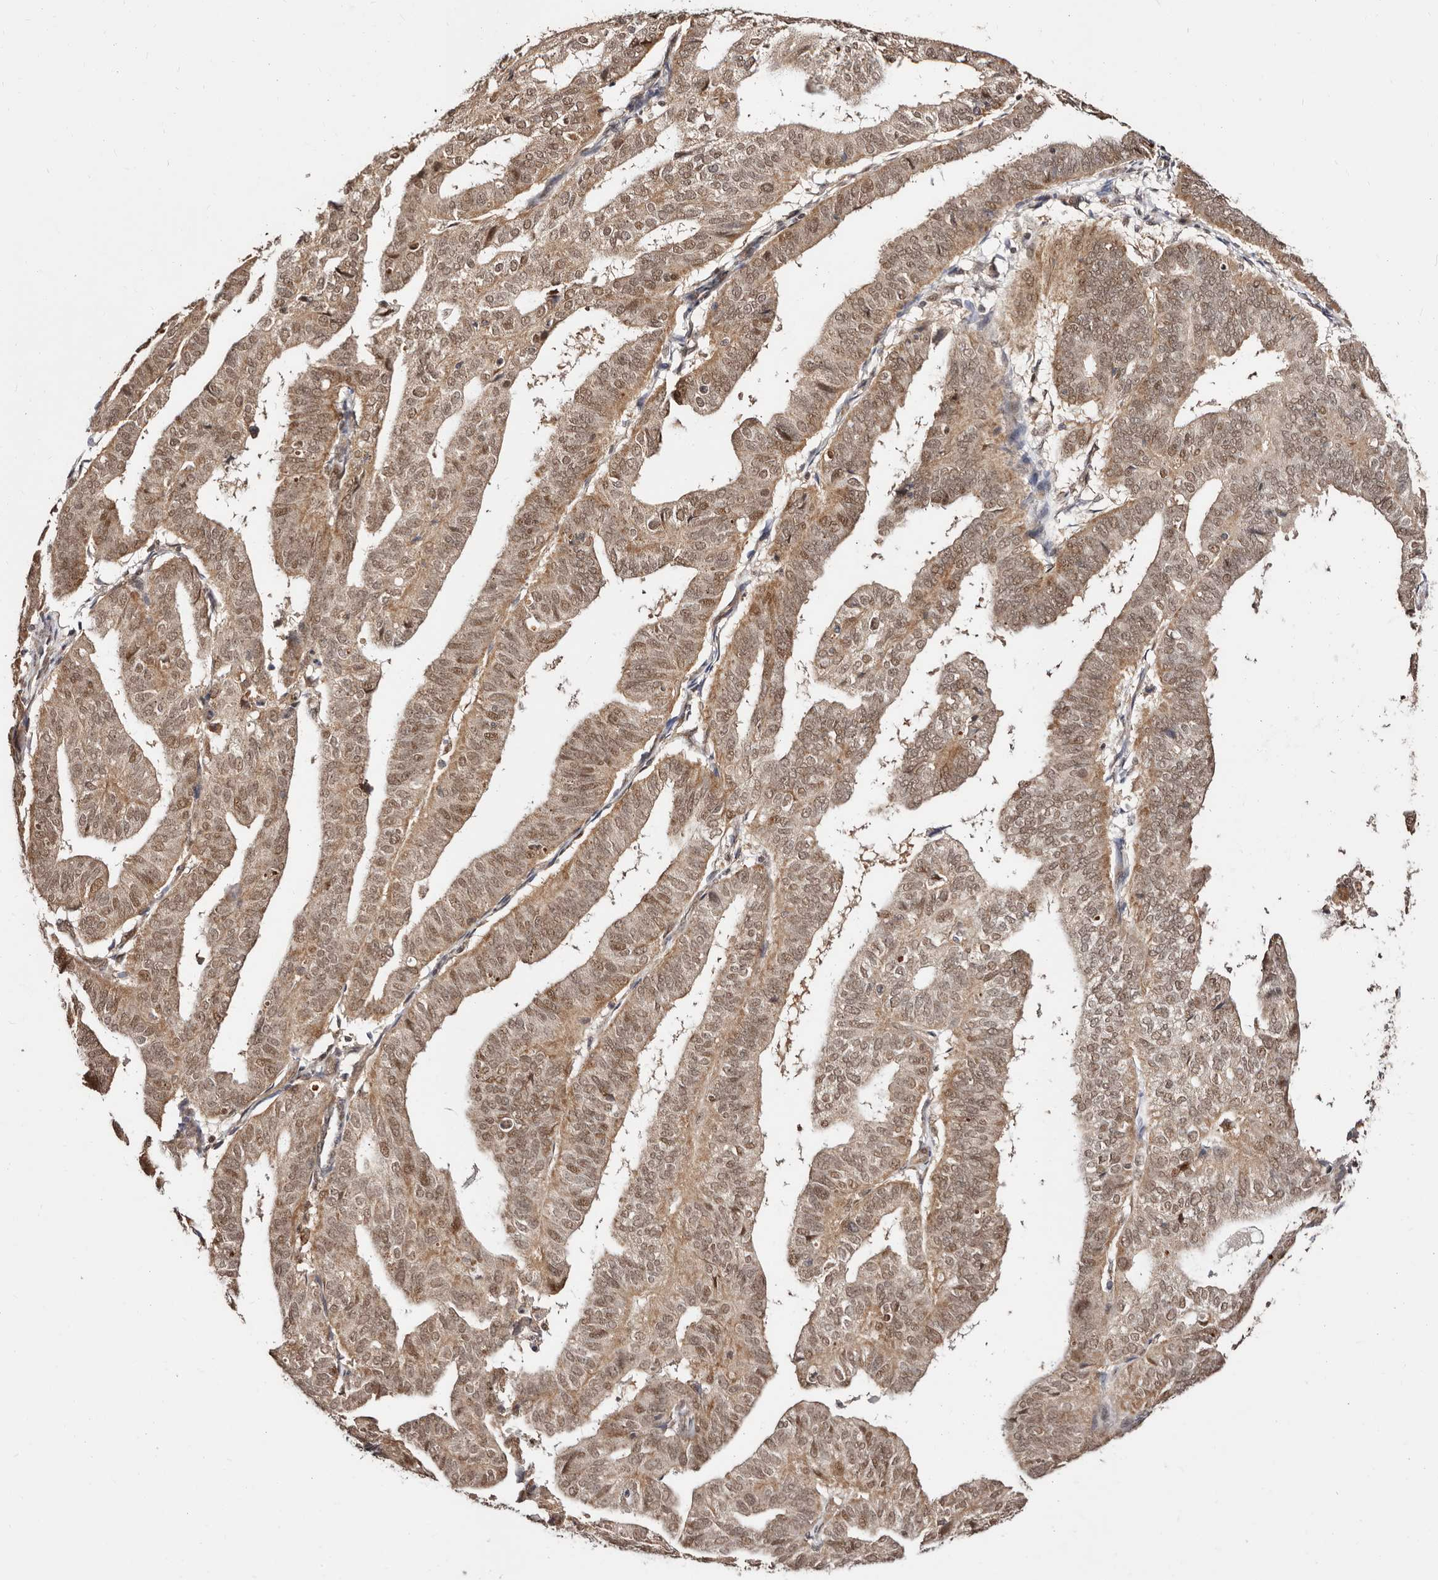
{"staining": {"intensity": "moderate", "quantity": ">75%", "location": "cytoplasmic/membranous,nuclear"}, "tissue": "endometrial cancer", "cell_type": "Tumor cells", "image_type": "cancer", "snomed": [{"axis": "morphology", "description": "Adenocarcinoma, NOS"}, {"axis": "topography", "description": "Uterus"}], "caption": "Immunohistochemistry (IHC) of adenocarcinoma (endometrial) exhibits medium levels of moderate cytoplasmic/membranous and nuclear staining in approximately >75% of tumor cells.", "gene": "CTNNBL1", "patient": {"sex": "female", "age": 77}}